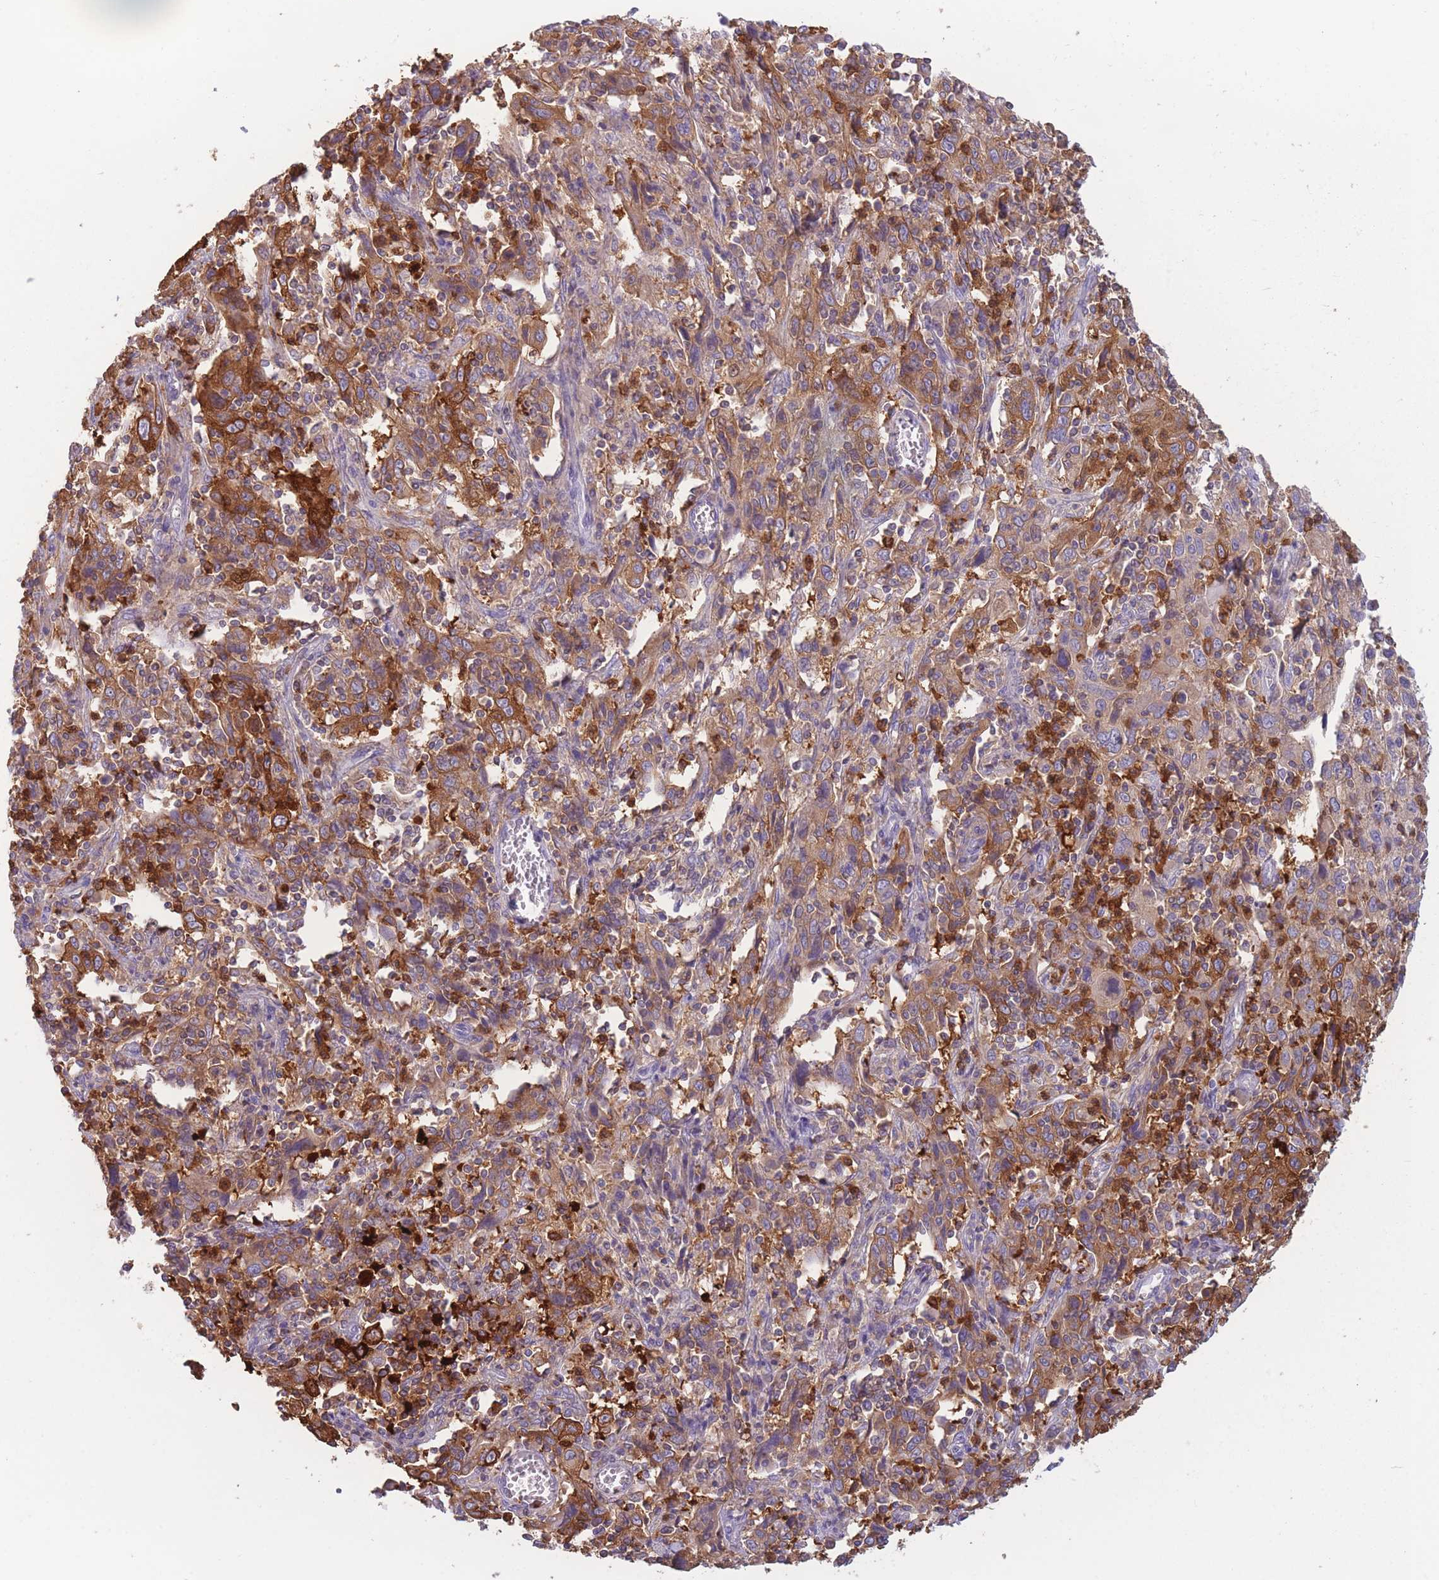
{"staining": {"intensity": "strong", "quantity": "25%-75%", "location": "cytoplasmic/membranous"}, "tissue": "cervical cancer", "cell_type": "Tumor cells", "image_type": "cancer", "snomed": [{"axis": "morphology", "description": "Squamous cell carcinoma, NOS"}, {"axis": "topography", "description": "Cervix"}], "caption": "This micrograph demonstrates cervical cancer stained with IHC to label a protein in brown. The cytoplasmic/membranous of tumor cells show strong positivity for the protein. Nuclei are counter-stained blue.", "gene": "ST3GAL4", "patient": {"sex": "female", "age": 46}}